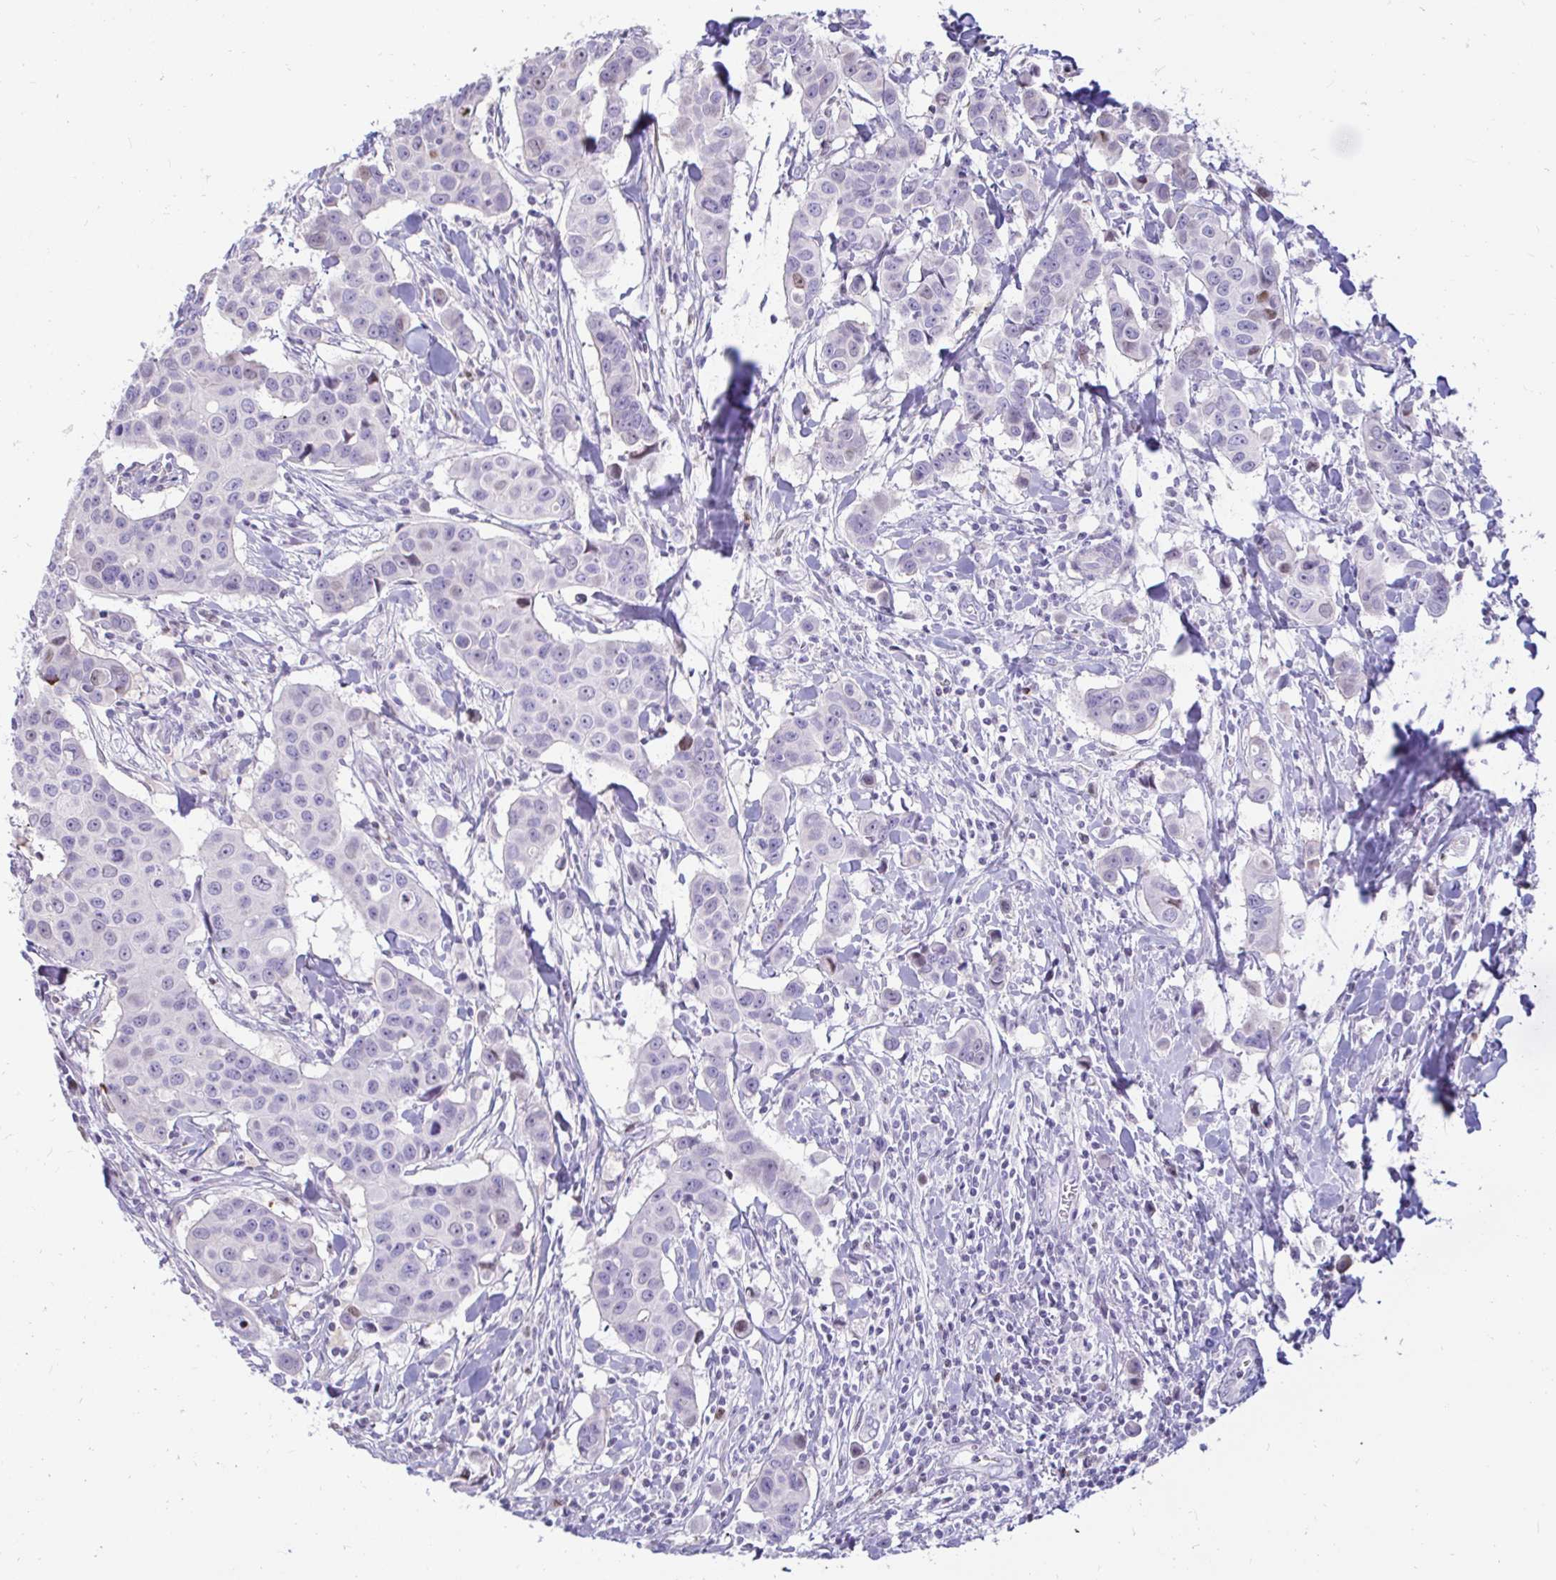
{"staining": {"intensity": "weak", "quantity": "<25%", "location": "nuclear"}, "tissue": "breast cancer", "cell_type": "Tumor cells", "image_type": "cancer", "snomed": [{"axis": "morphology", "description": "Duct carcinoma"}, {"axis": "topography", "description": "Breast"}], "caption": "Tumor cells are negative for protein expression in human breast cancer (infiltrating ductal carcinoma). Brightfield microscopy of IHC stained with DAB (brown) and hematoxylin (blue), captured at high magnification.", "gene": "CAPSL", "patient": {"sex": "female", "age": 24}}